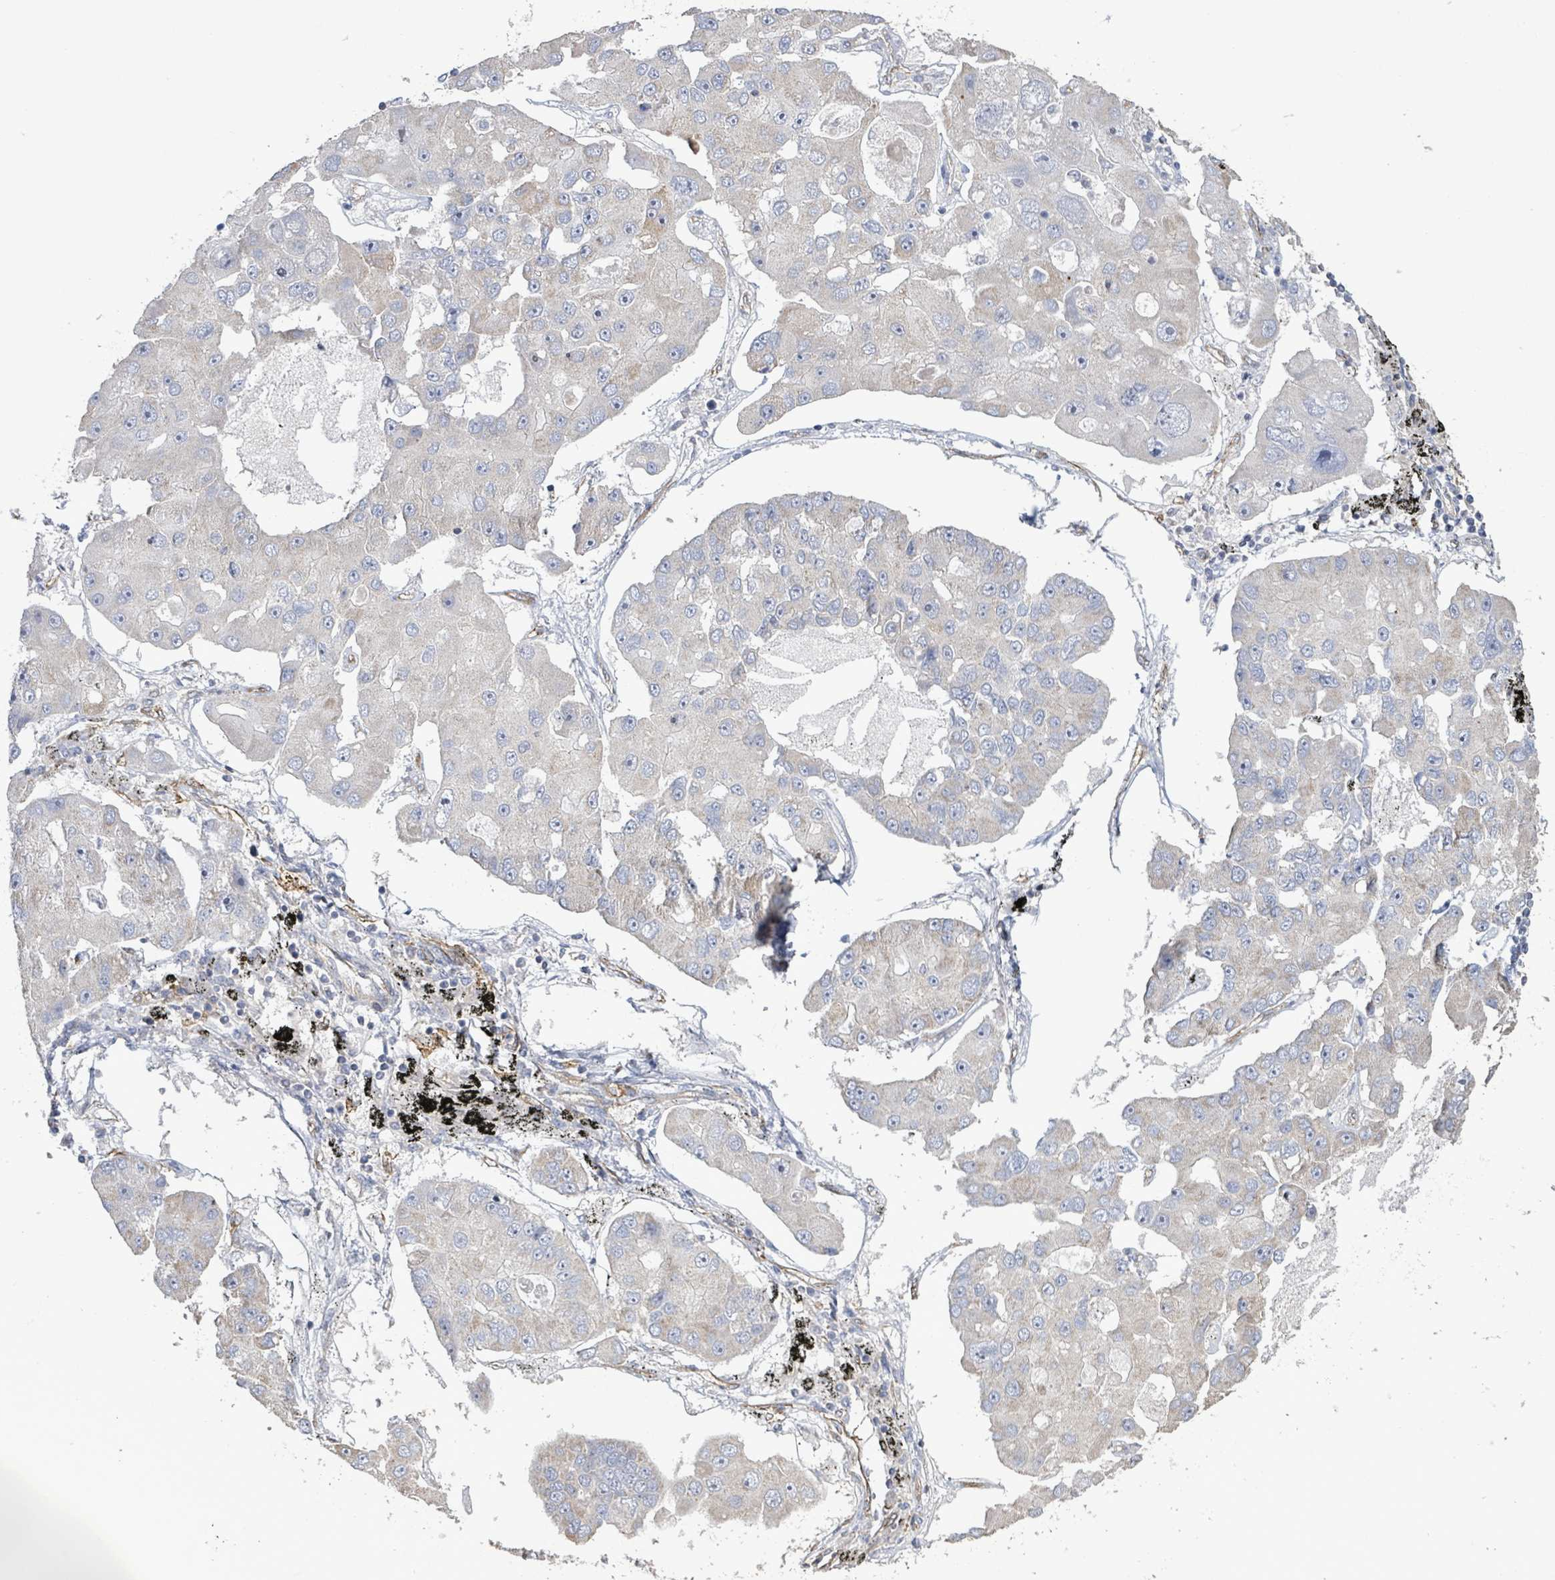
{"staining": {"intensity": "negative", "quantity": "none", "location": "none"}, "tissue": "lung cancer", "cell_type": "Tumor cells", "image_type": "cancer", "snomed": [{"axis": "morphology", "description": "Adenocarcinoma, NOS"}, {"axis": "topography", "description": "Lung"}], "caption": "Immunohistochemistry (IHC) image of human lung adenocarcinoma stained for a protein (brown), which reveals no positivity in tumor cells.", "gene": "KANK3", "patient": {"sex": "female", "age": 54}}